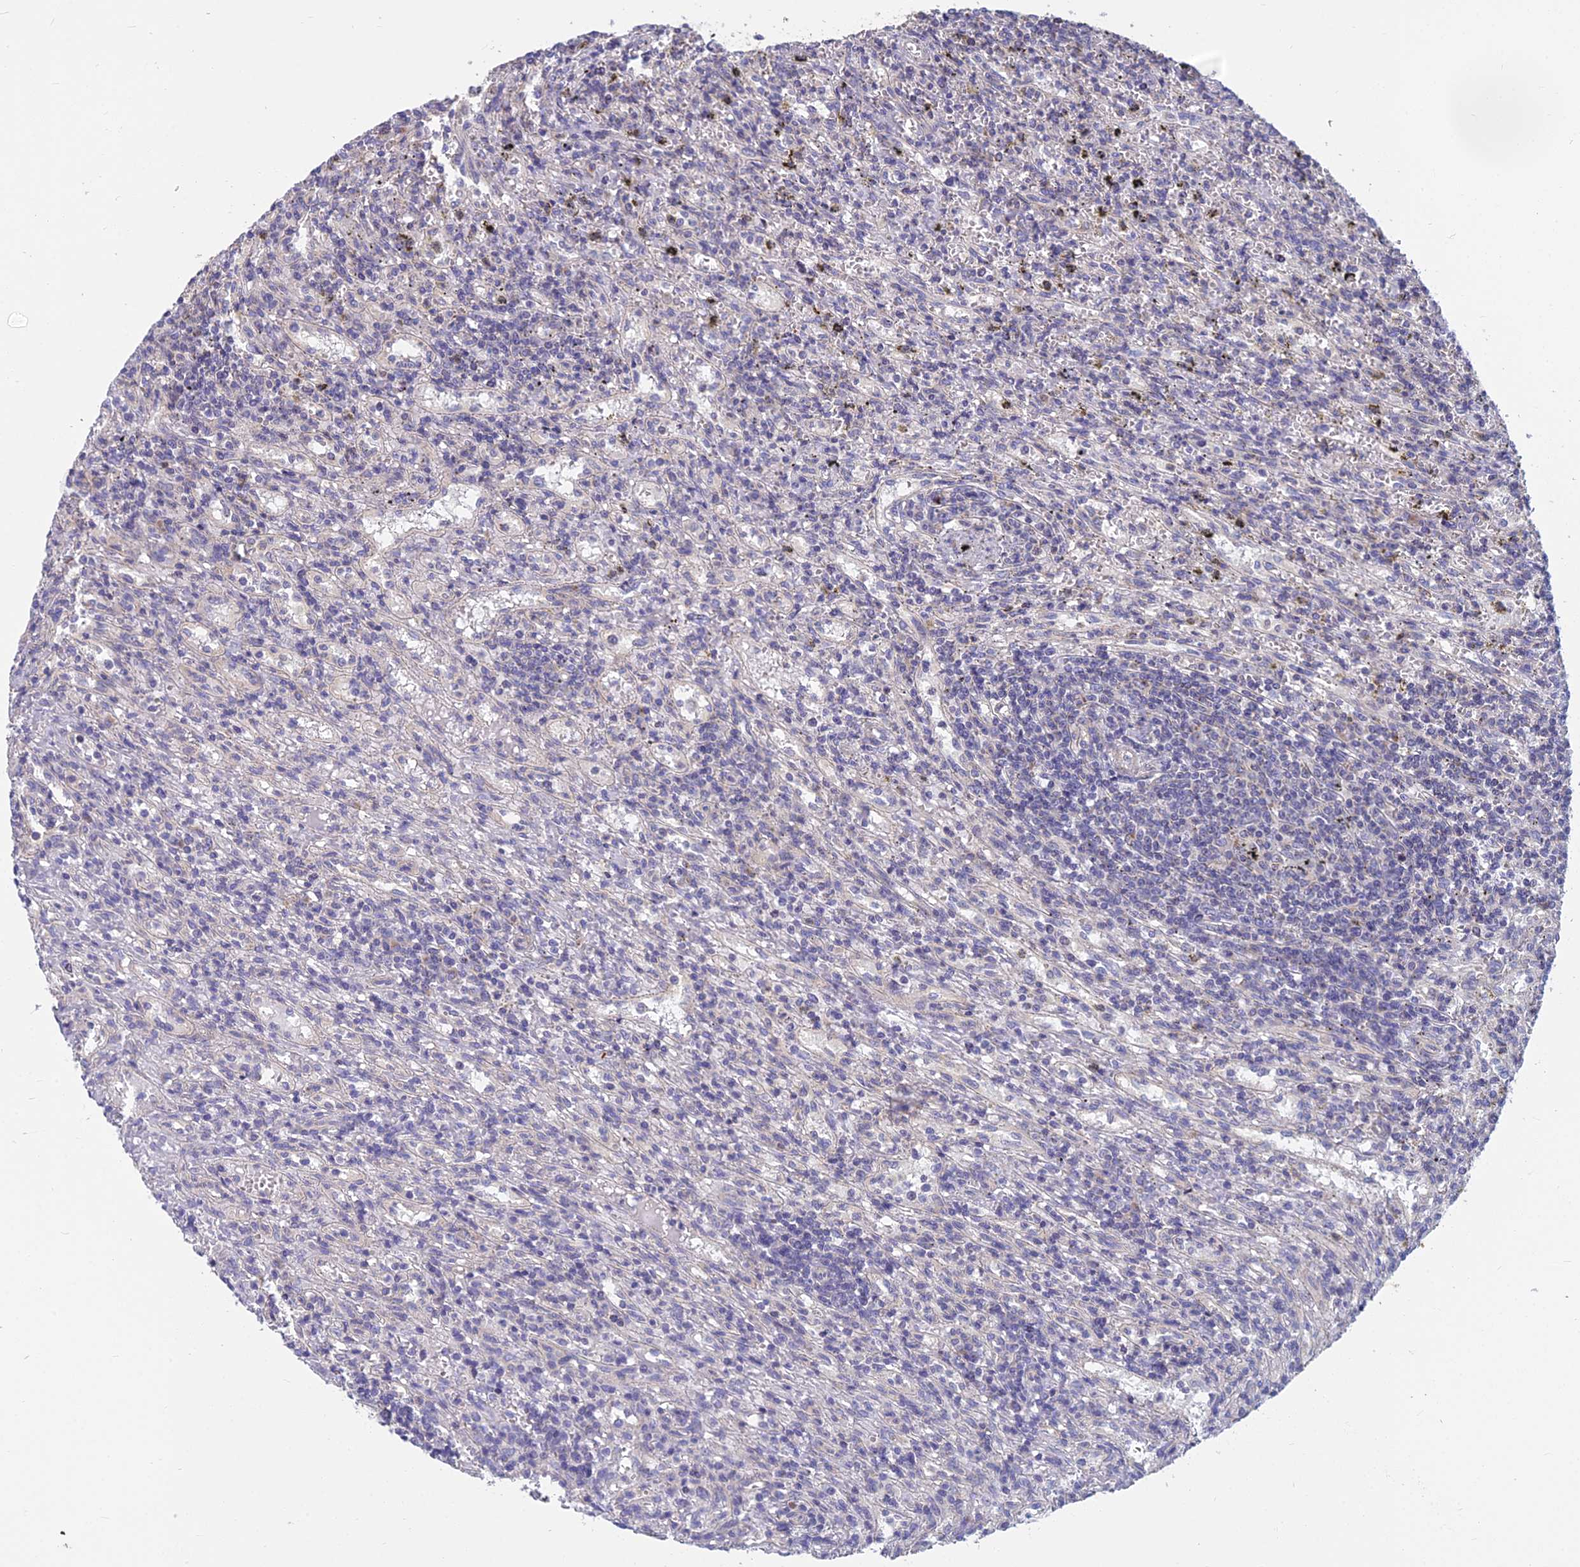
{"staining": {"intensity": "negative", "quantity": "none", "location": "none"}, "tissue": "lymphoma", "cell_type": "Tumor cells", "image_type": "cancer", "snomed": [{"axis": "morphology", "description": "Malignant lymphoma, non-Hodgkin's type, Low grade"}, {"axis": "topography", "description": "Spleen"}], "caption": "This is a image of IHC staining of low-grade malignant lymphoma, non-Hodgkin's type, which shows no expression in tumor cells.", "gene": "COX20", "patient": {"sex": "male", "age": 76}}